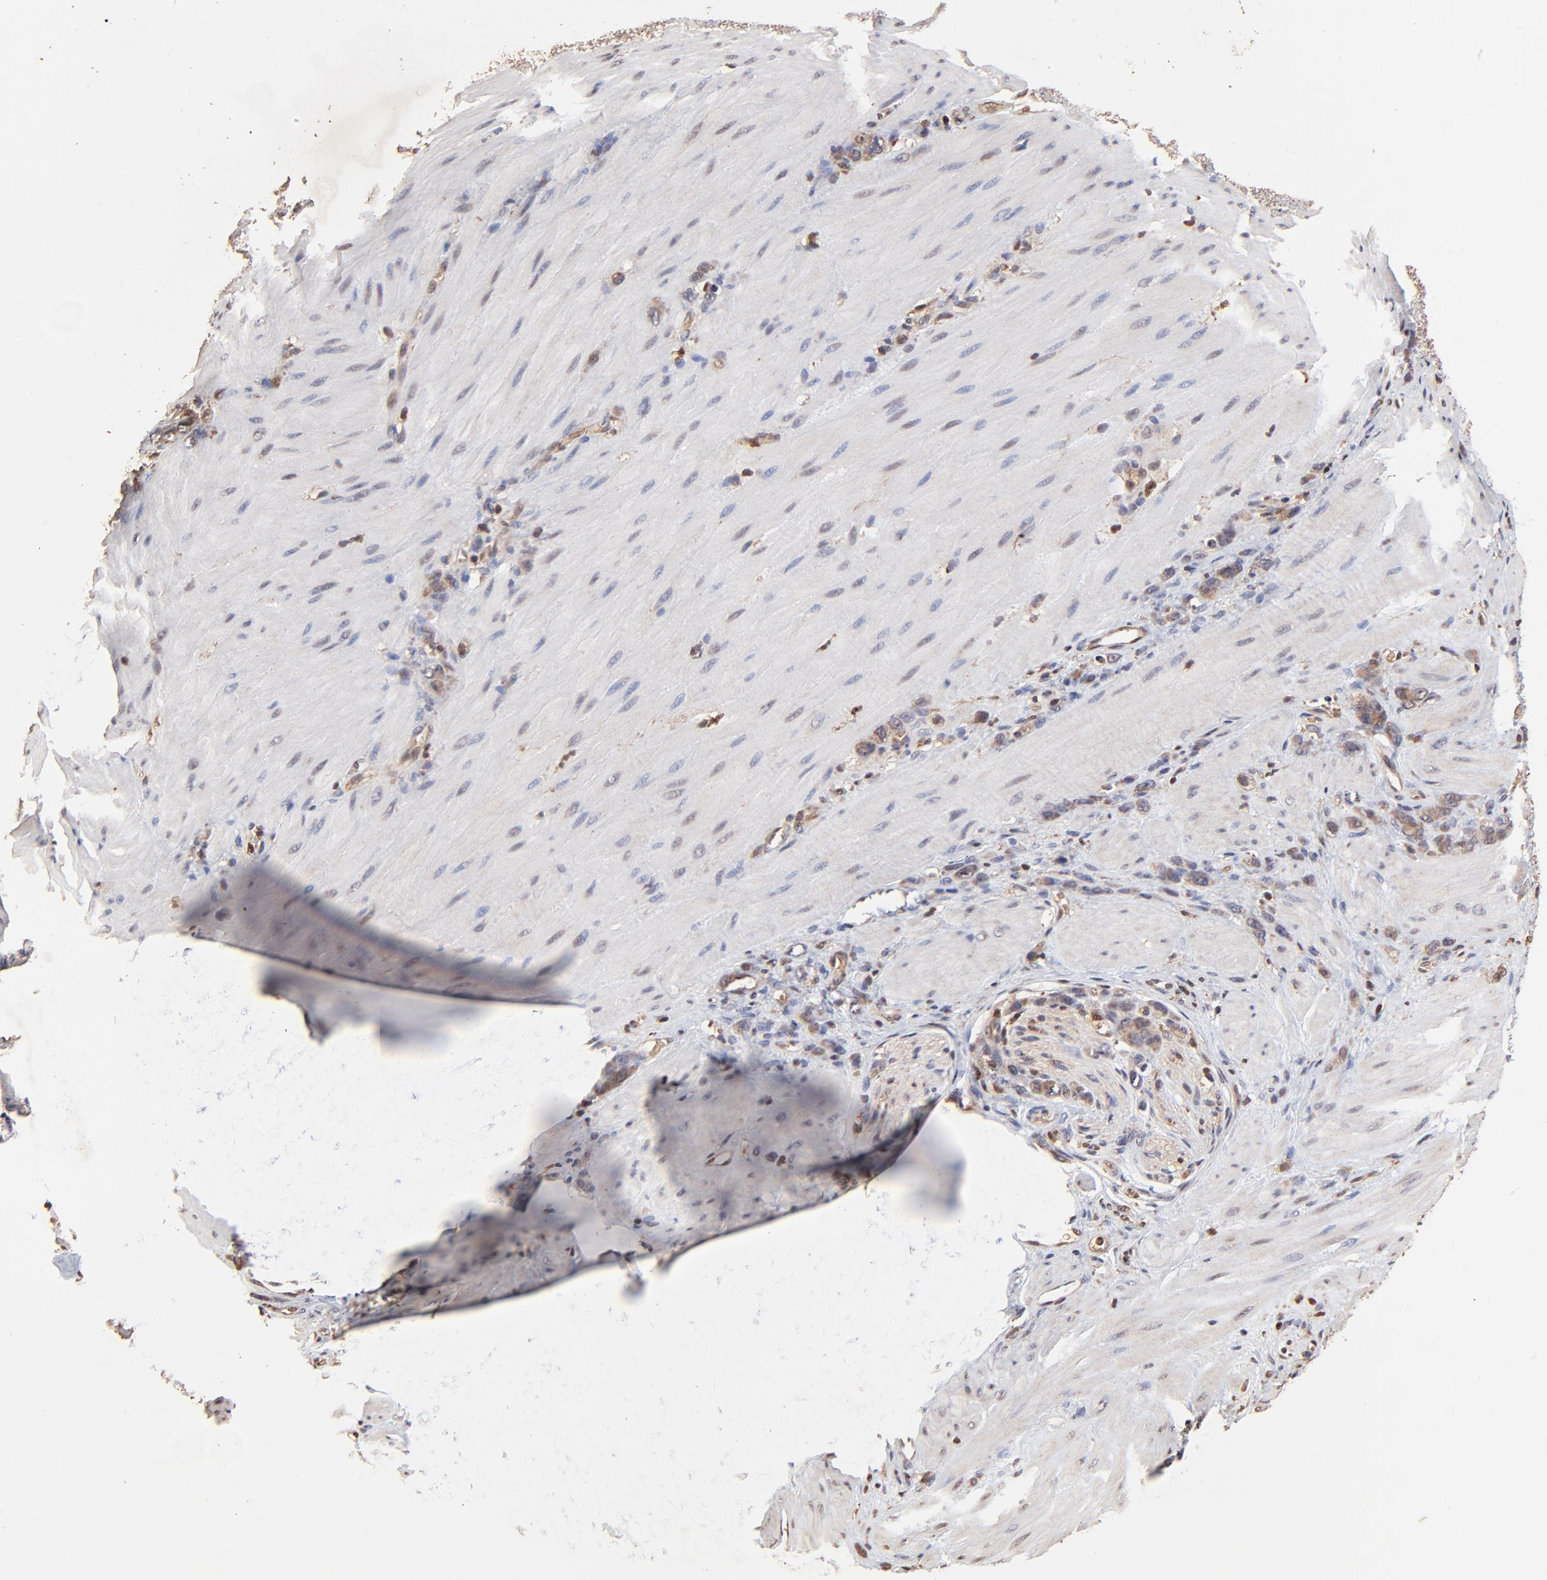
{"staining": {"intensity": "weak", "quantity": ">75%", "location": "cytoplasmic/membranous"}, "tissue": "stomach cancer", "cell_type": "Tumor cells", "image_type": "cancer", "snomed": [{"axis": "morphology", "description": "Normal tissue, NOS"}, {"axis": "morphology", "description": "Adenocarcinoma, NOS"}, {"axis": "topography", "description": "Stomach"}], "caption": "The image displays a brown stain indicating the presence of a protein in the cytoplasmic/membranous of tumor cells in adenocarcinoma (stomach).", "gene": "CASP1", "patient": {"sex": "male", "age": 82}}